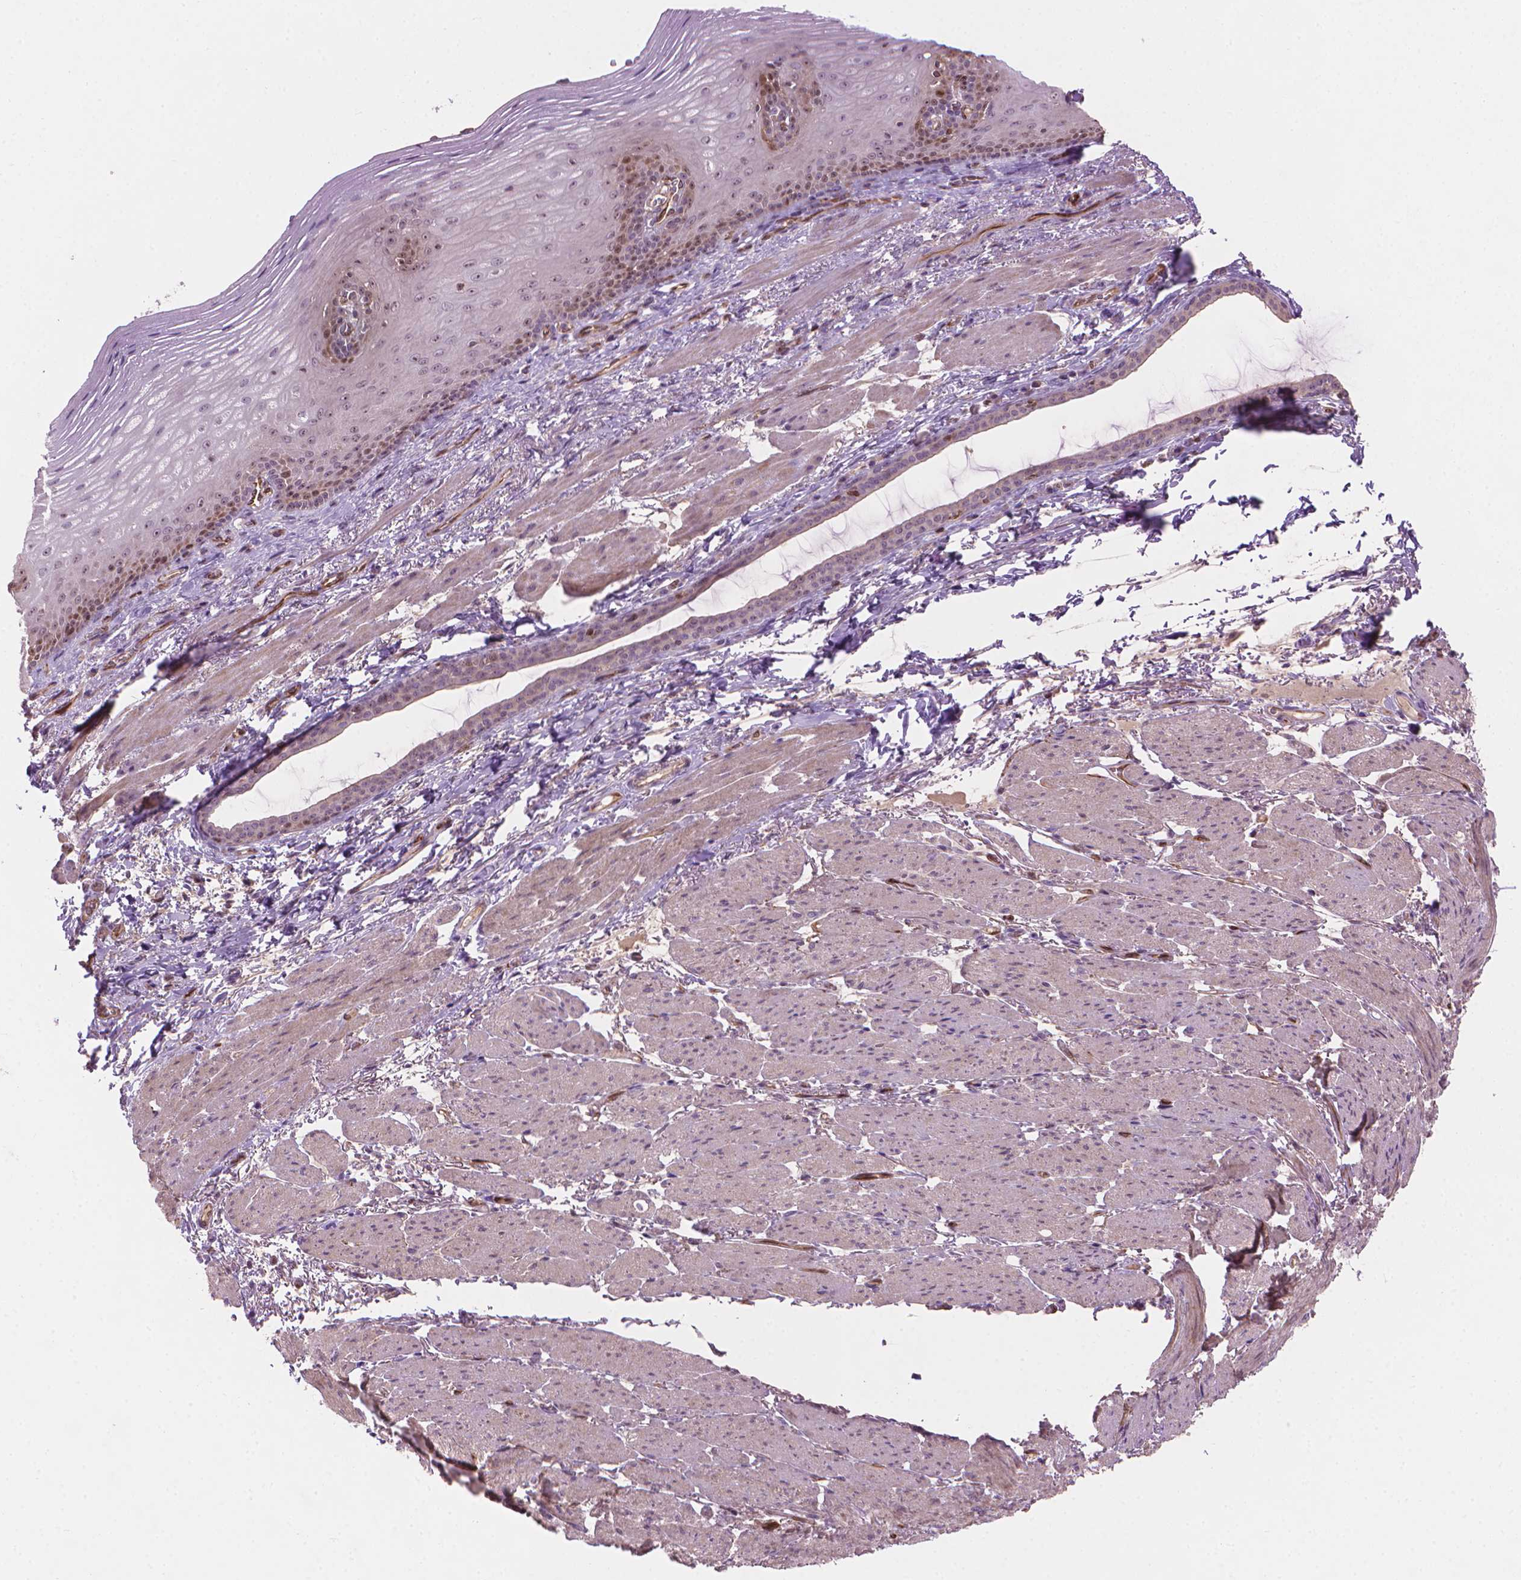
{"staining": {"intensity": "moderate", "quantity": "25%-75%", "location": "nuclear"}, "tissue": "esophagus", "cell_type": "Squamous epithelial cells", "image_type": "normal", "snomed": [{"axis": "morphology", "description": "Normal tissue, NOS"}, {"axis": "topography", "description": "Esophagus"}], "caption": "Squamous epithelial cells demonstrate moderate nuclear staining in about 25%-75% of cells in normal esophagus. The protein is stained brown, and the nuclei are stained in blue (DAB (3,3'-diaminobenzidine) IHC with brightfield microscopy, high magnification).", "gene": "SMC2", "patient": {"sex": "male", "age": 76}}